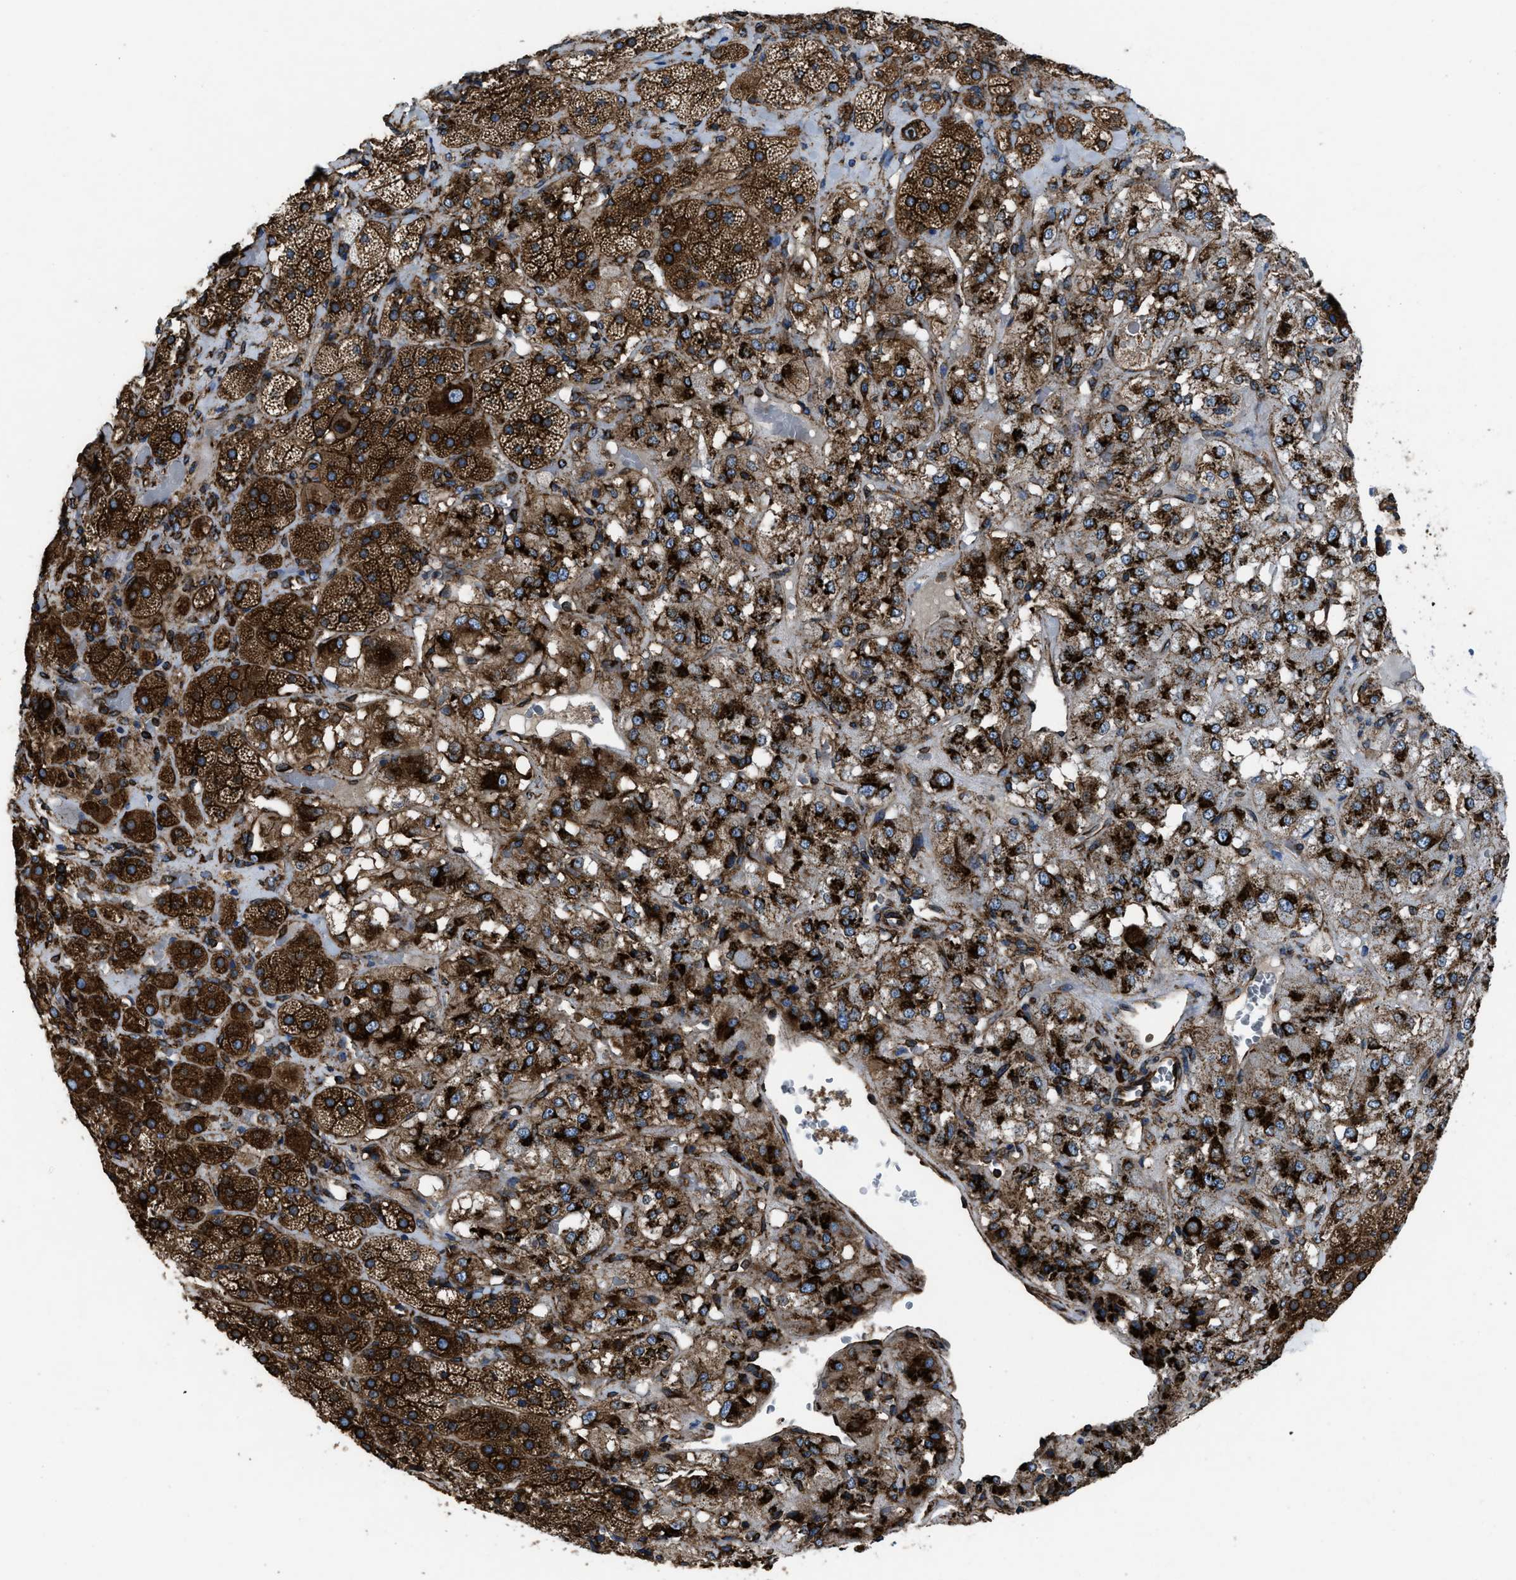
{"staining": {"intensity": "strong", "quantity": ">75%", "location": "cytoplasmic/membranous"}, "tissue": "adrenal gland", "cell_type": "Glandular cells", "image_type": "normal", "snomed": [{"axis": "morphology", "description": "Normal tissue, NOS"}, {"axis": "topography", "description": "Adrenal gland"}], "caption": "Immunohistochemistry (IHC) staining of benign adrenal gland, which shows high levels of strong cytoplasmic/membranous positivity in about >75% of glandular cells indicating strong cytoplasmic/membranous protein expression. The staining was performed using DAB (3,3'-diaminobenzidine) (brown) for protein detection and nuclei were counterstained in hematoxylin (blue).", "gene": "CAPRIN1", "patient": {"sex": "male", "age": 57}}